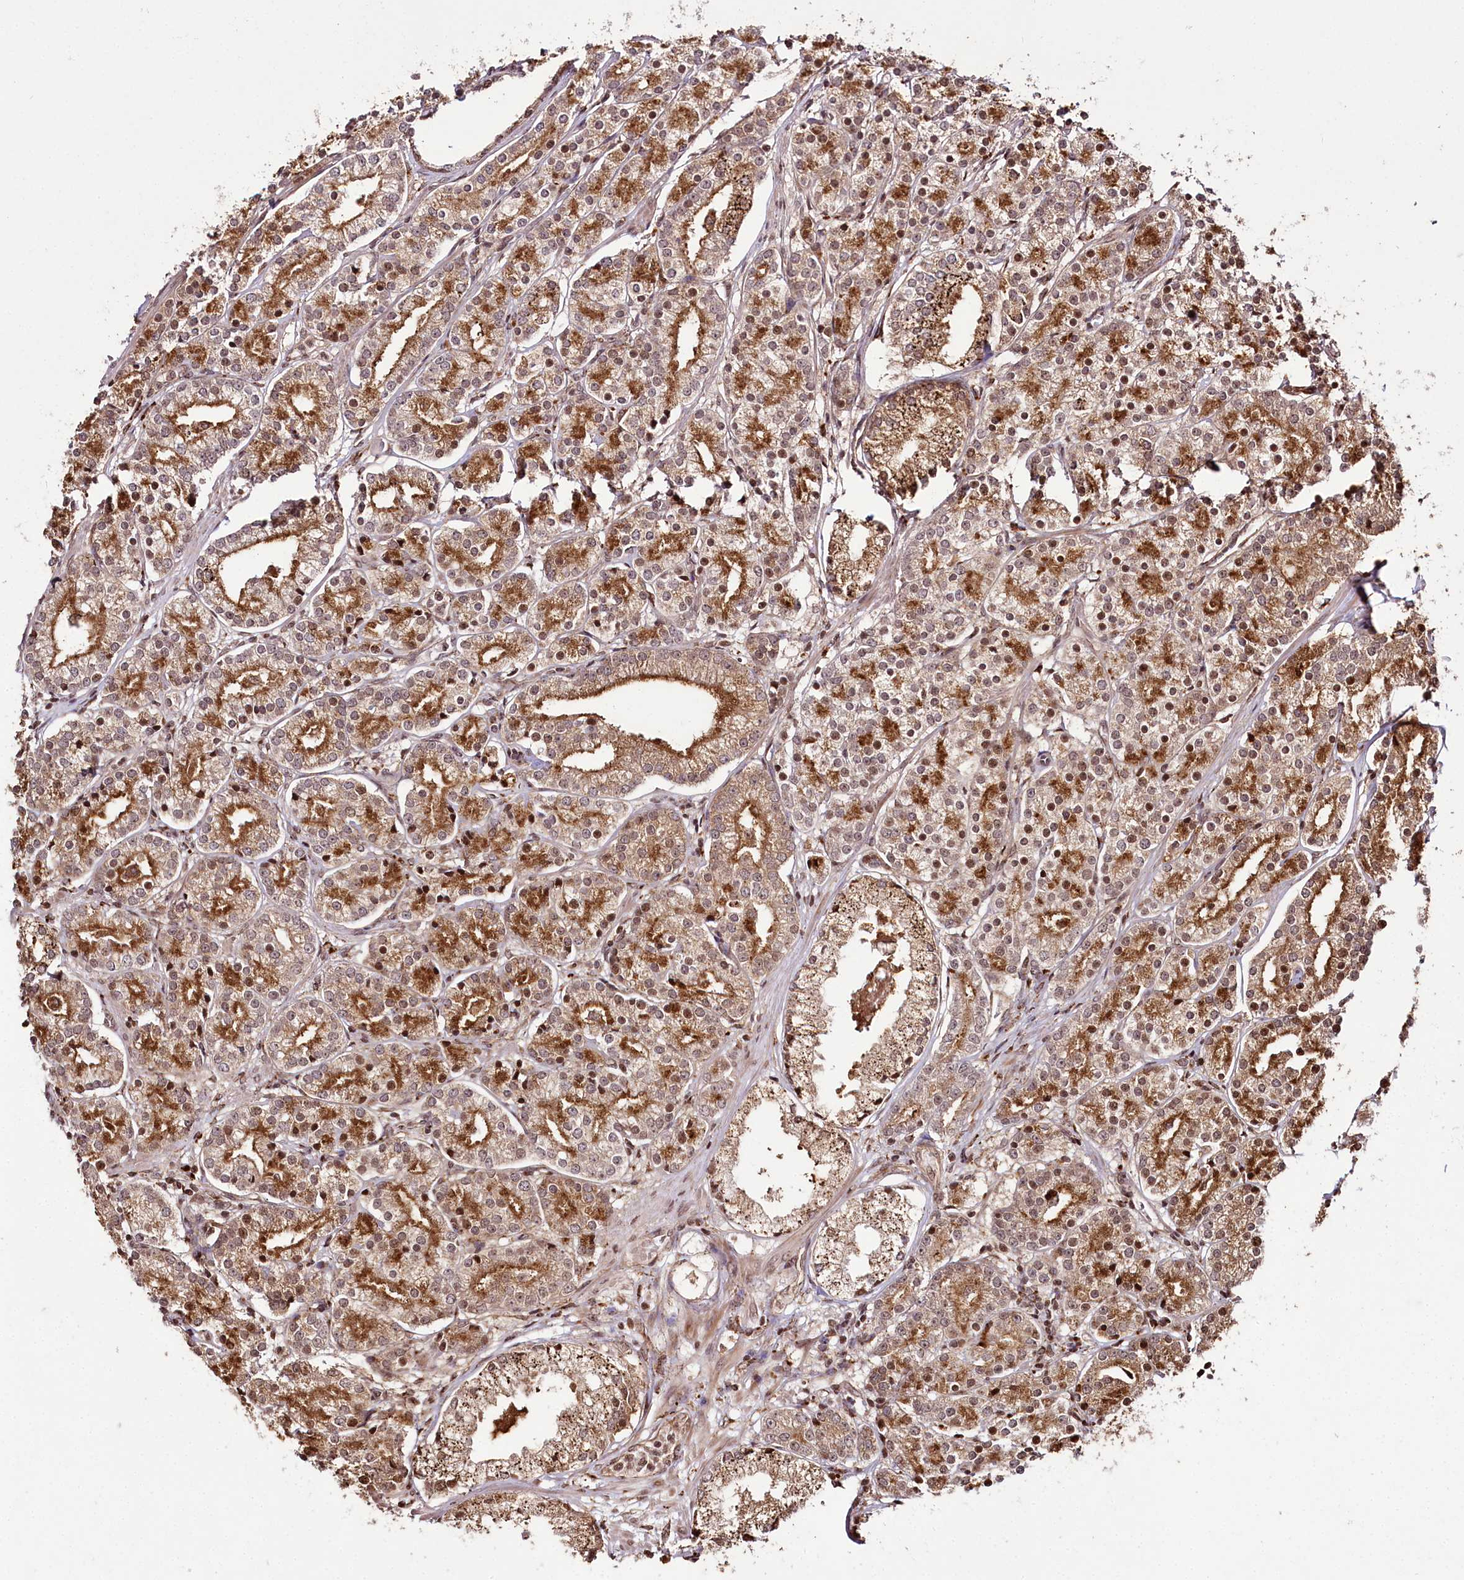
{"staining": {"intensity": "strong", "quantity": ">75%", "location": "cytoplasmic/membranous,nuclear"}, "tissue": "prostate cancer", "cell_type": "Tumor cells", "image_type": "cancer", "snomed": [{"axis": "morphology", "description": "Adenocarcinoma, High grade"}, {"axis": "topography", "description": "Prostate"}], "caption": "Prostate cancer (adenocarcinoma (high-grade)) was stained to show a protein in brown. There is high levels of strong cytoplasmic/membranous and nuclear expression in about >75% of tumor cells.", "gene": "HOXC8", "patient": {"sex": "male", "age": 69}}